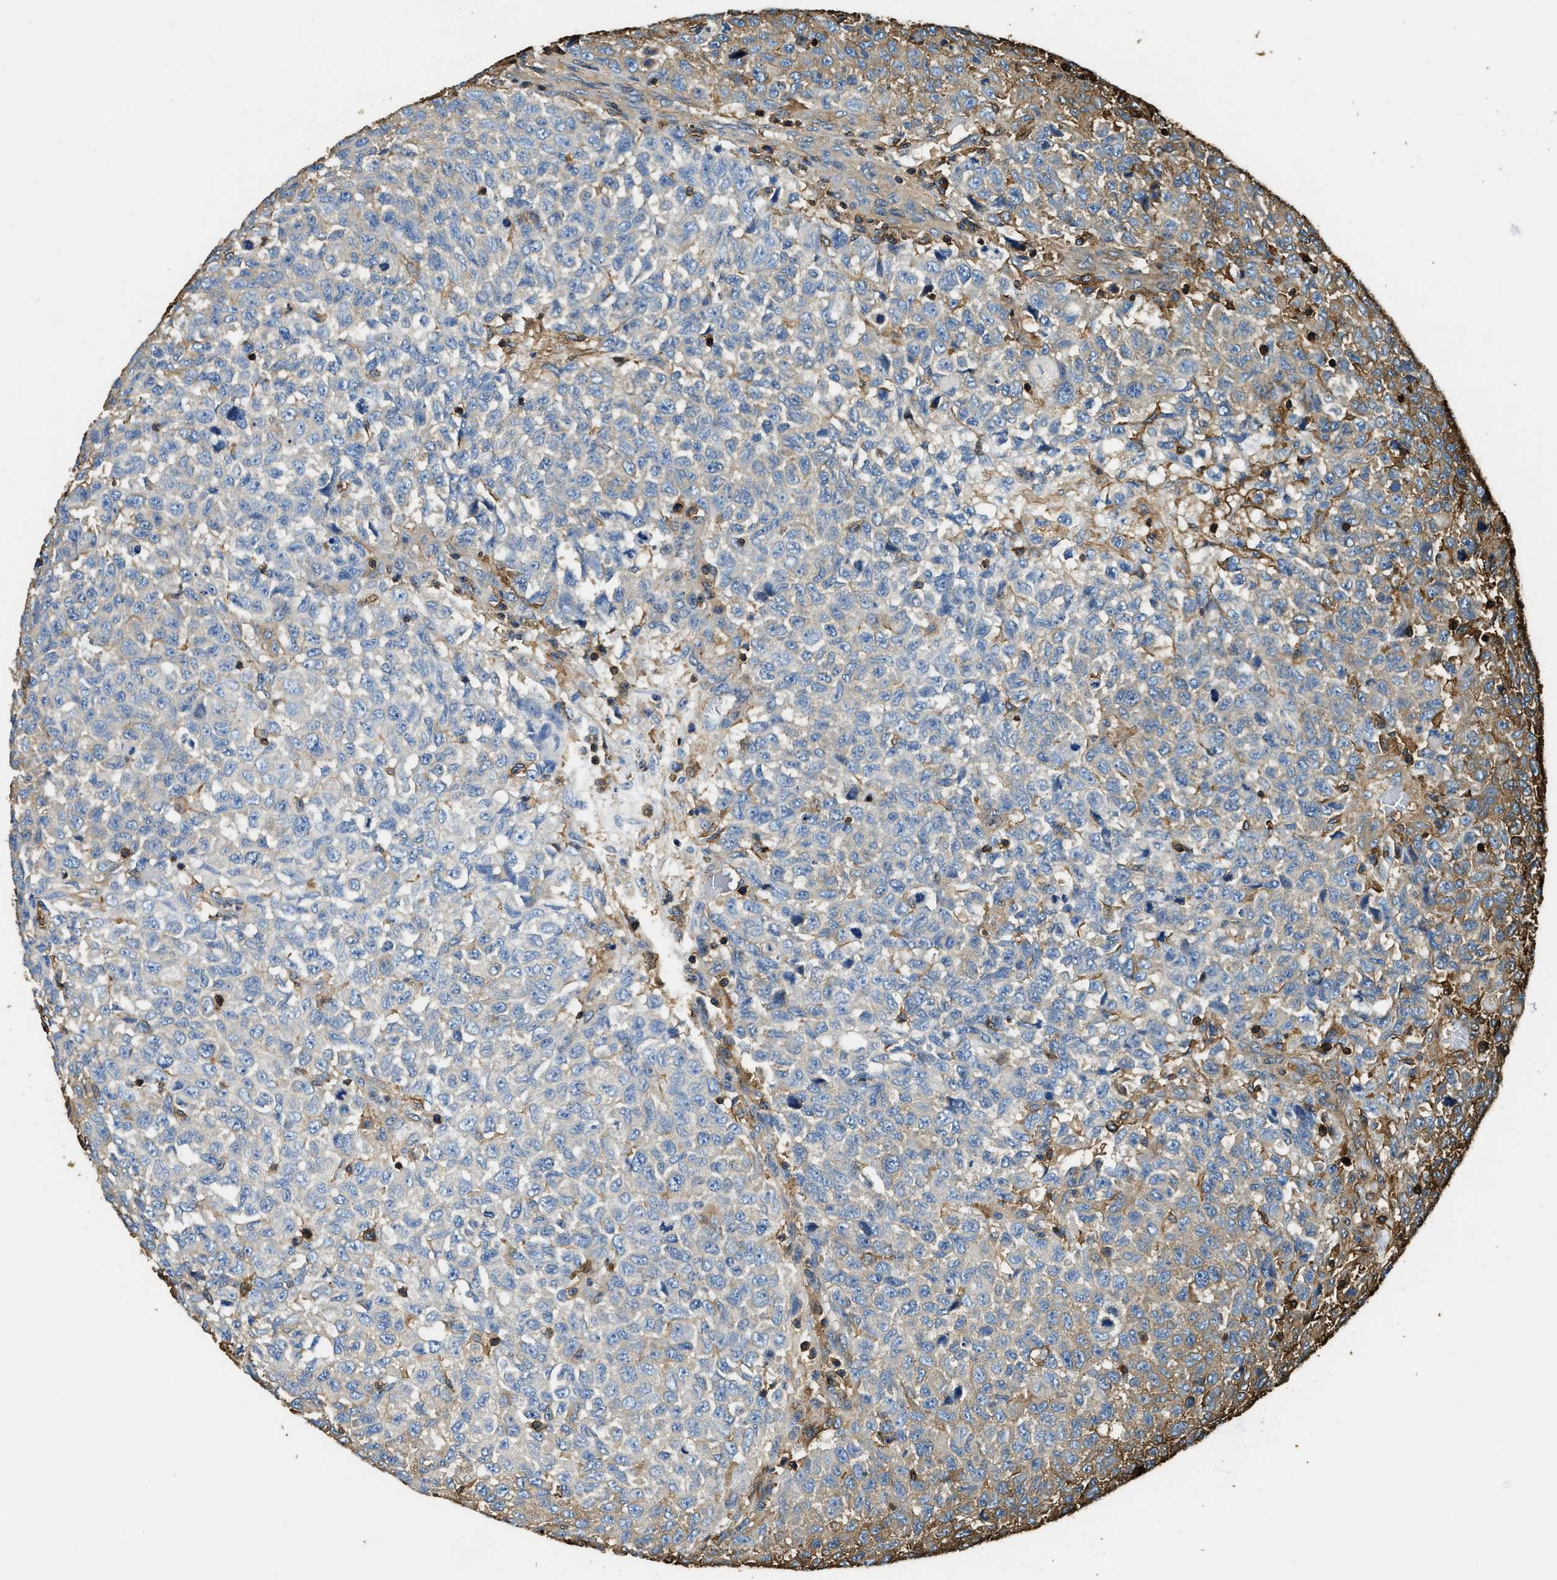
{"staining": {"intensity": "moderate", "quantity": "<25%", "location": "cytoplasmic/membranous"}, "tissue": "testis cancer", "cell_type": "Tumor cells", "image_type": "cancer", "snomed": [{"axis": "morphology", "description": "Seminoma, NOS"}, {"axis": "topography", "description": "Testis"}], "caption": "Protein expression analysis of testis seminoma exhibits moderate cytoplasmic/membranous staining in about <25% of tumor cells.", "gene": "ACCS", "patient": {"sex": "male", "age": 59}}